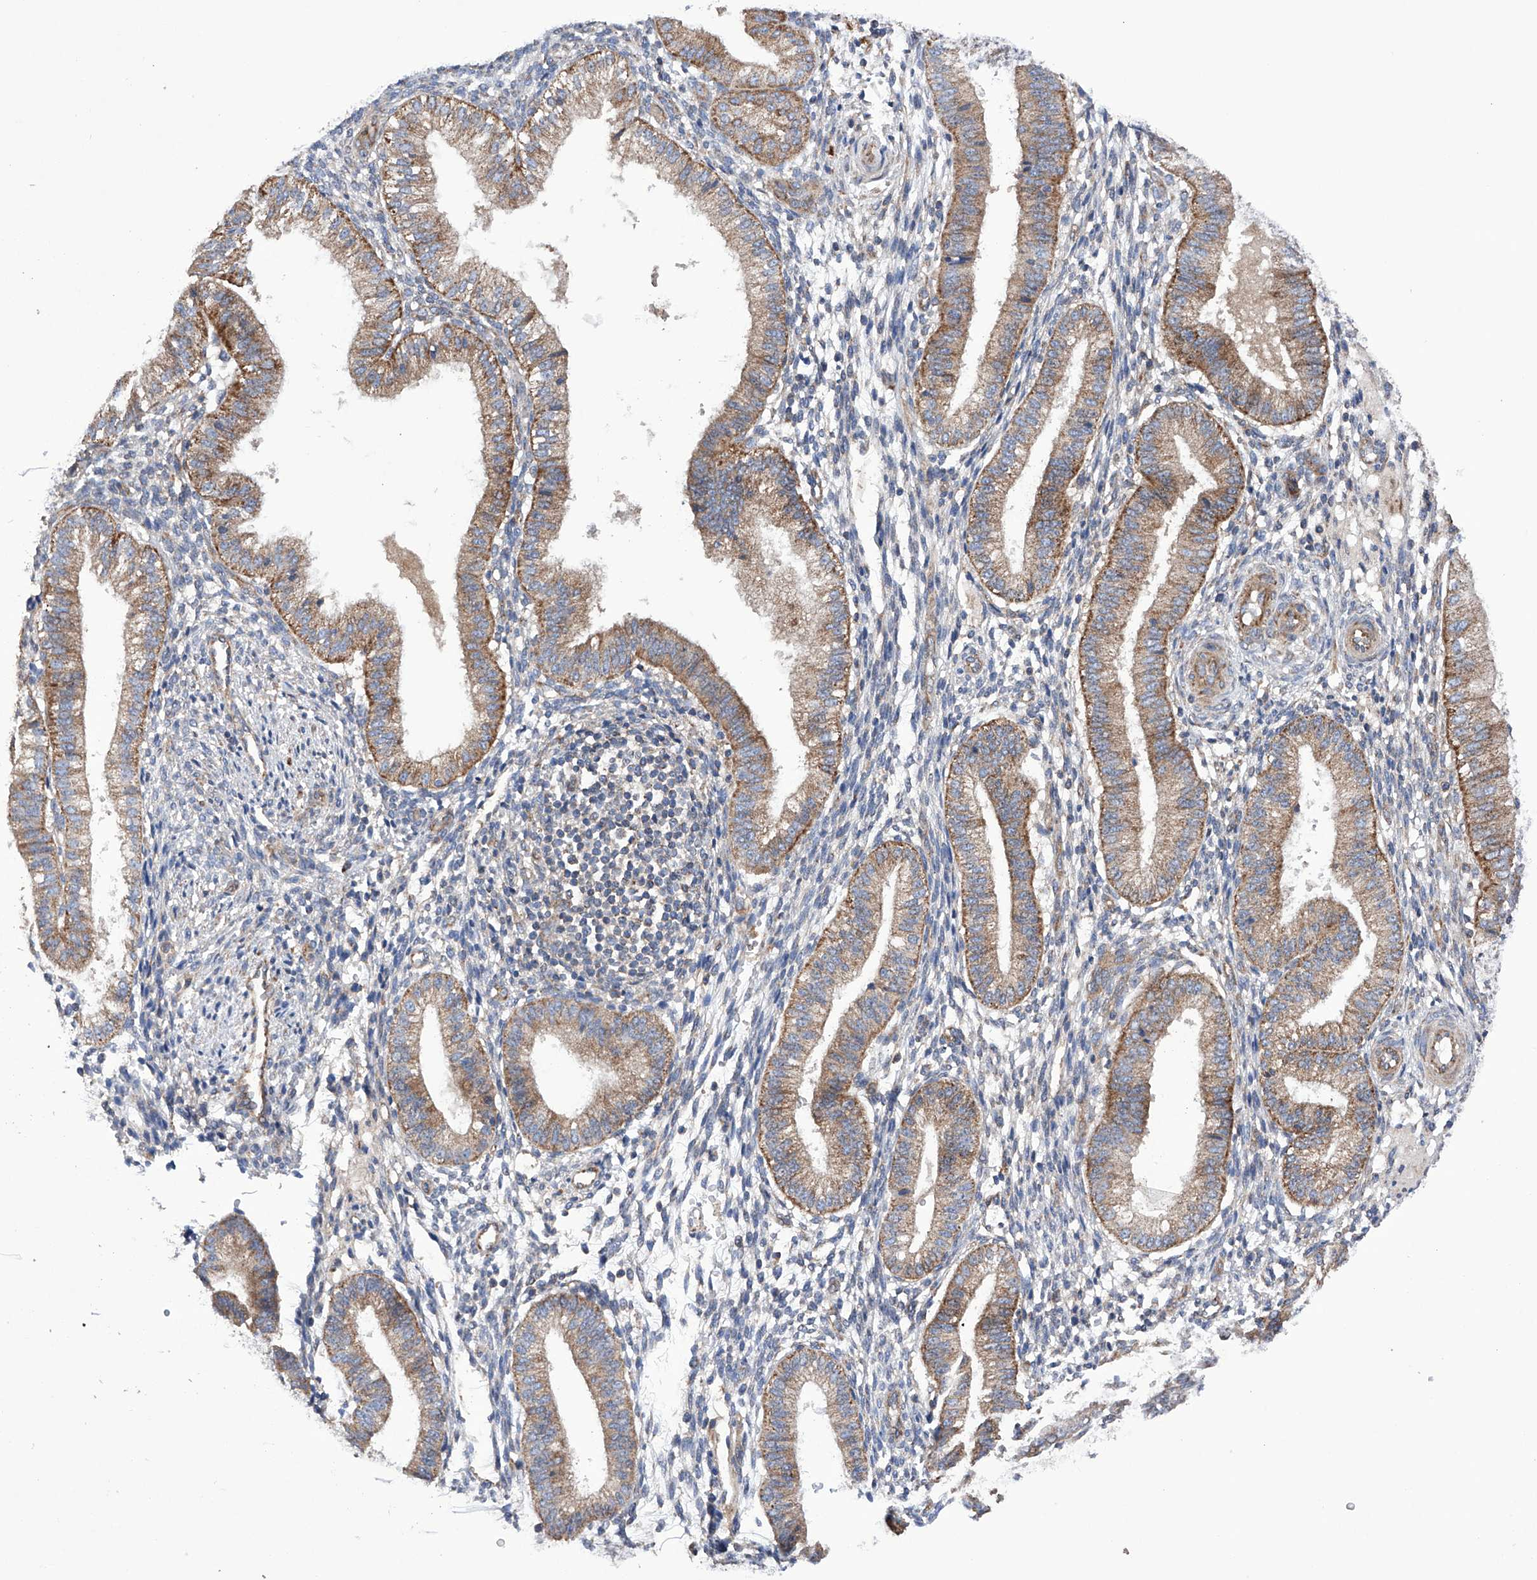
{"staining": {"intensity": "moderate", "quantity": "25%-75%", "location": "cytoplasmic/membranous"}, "tissue": "endometrium", "cell_type": "Cells in endometrial stroma", "image_type": "normal", "snomed": [{"axis": "morphology", "description": "Normal tissue, NOS"}, {"axis": "topography", "description": "Endometrium"}], "caption": "Endometrium stained for a protein reveals moderate cytoplasmic/membranous positivity in cells in endometrial stroma. The staining was performed using DAB to visualize the protein expression in brown, while the nuclei were stained in blue with hematoxylin (Magnification: 20x).", "gene": "EFCAB2", "patient": {"sex": "female", "age": 39}}